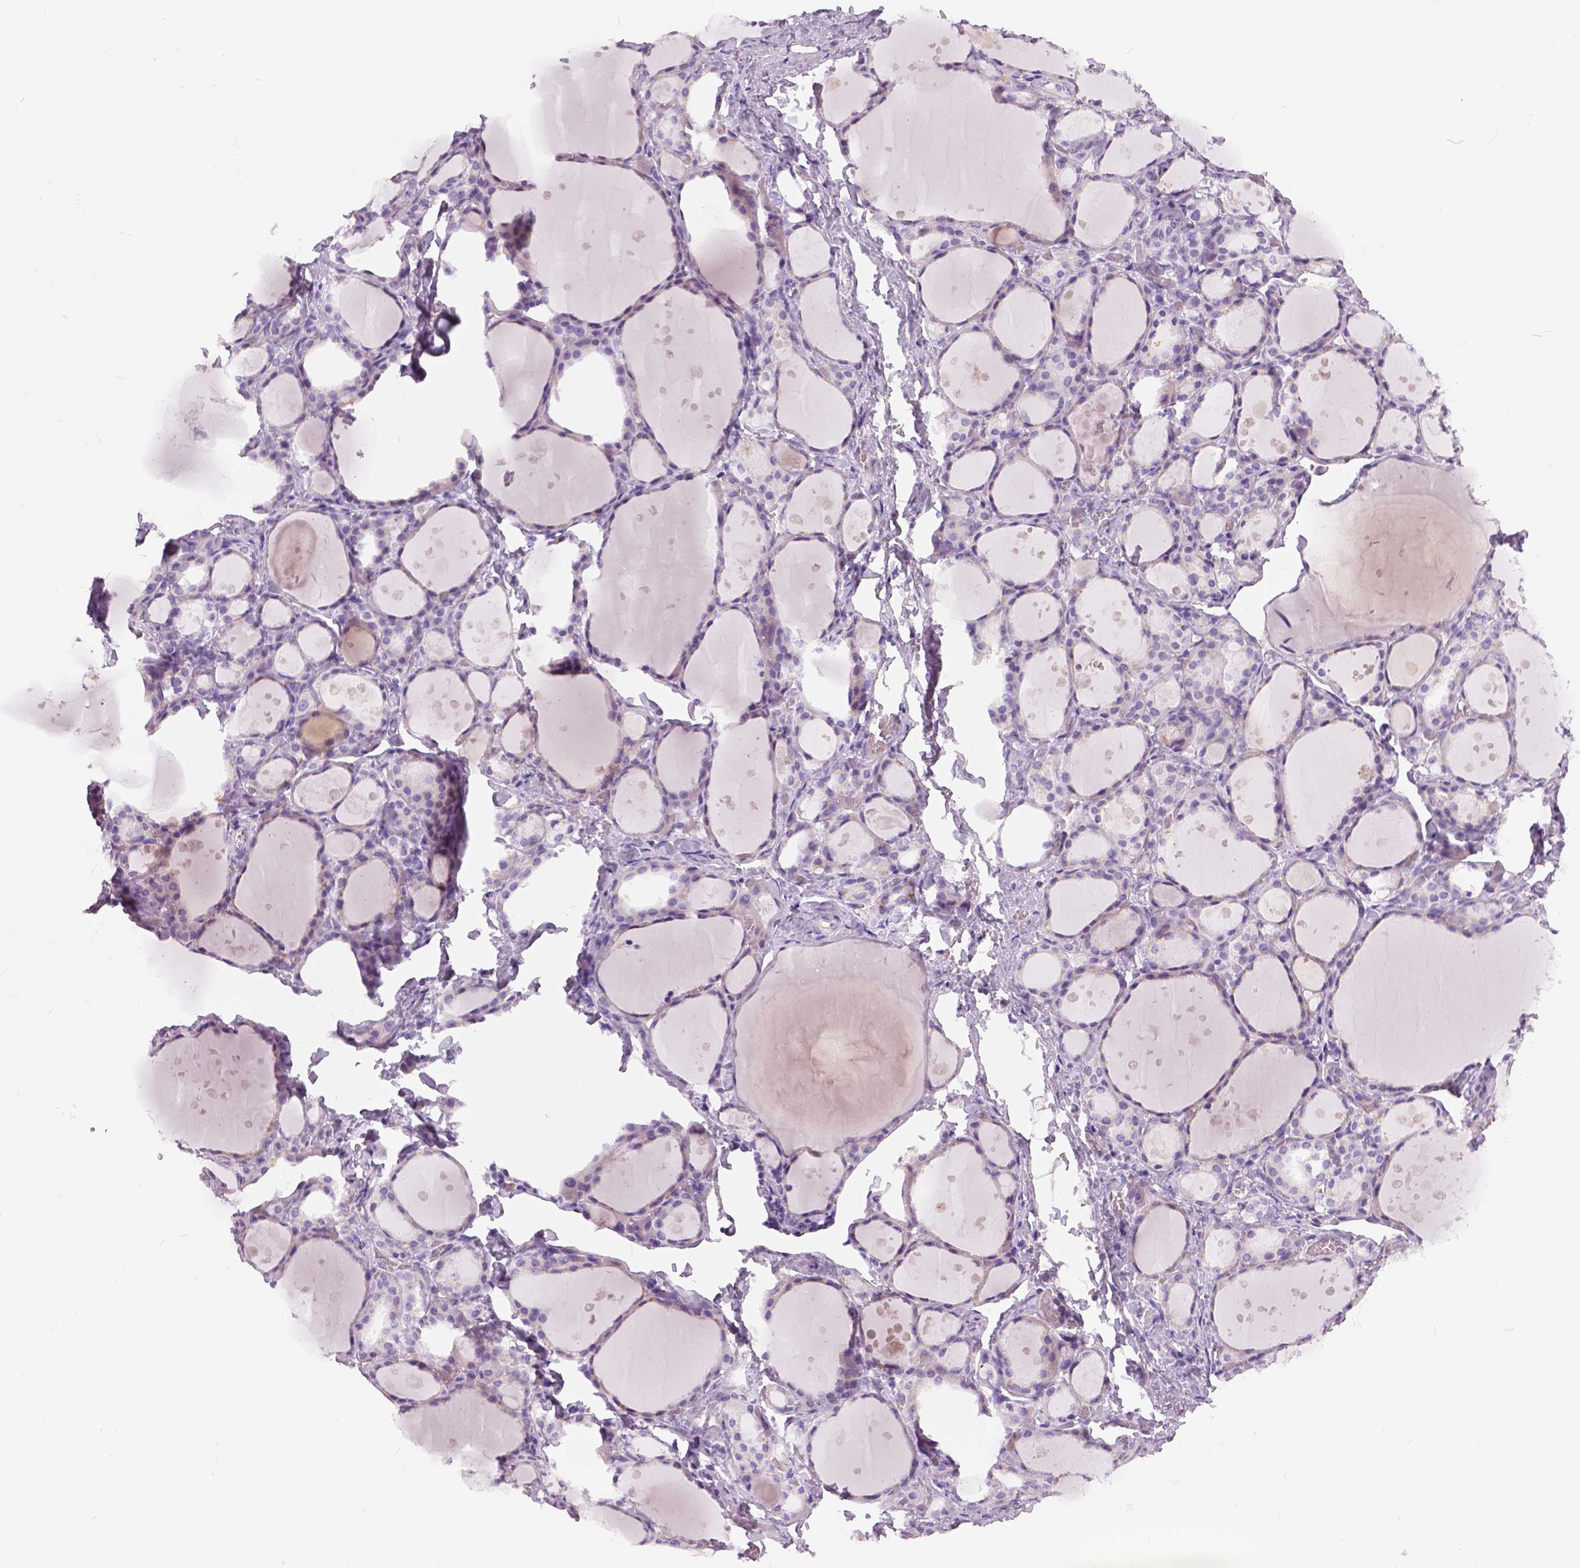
{"staining": {"intensity": "negative", "quantity": "none", "location": "none"}, "tissue": "thyroid gland", "cell_type": "Glandular cells", "image_type": "normal", "snomed": [{"axis": "morphology", "description": "Normal tissue, NOS"}, {"axis": "topography", "description": "Thyroid gland"}], "caption": "Thyroid gland was stained to show a protein in brown. There is no significant staining in glandular cells. (Brightfield microscopy of DAB (3,3'-diaminobenzidine) immunohistochemistry at high magnification).", "gene": "TP53TG5", "patient": {"sex": "male", "age": 68}}